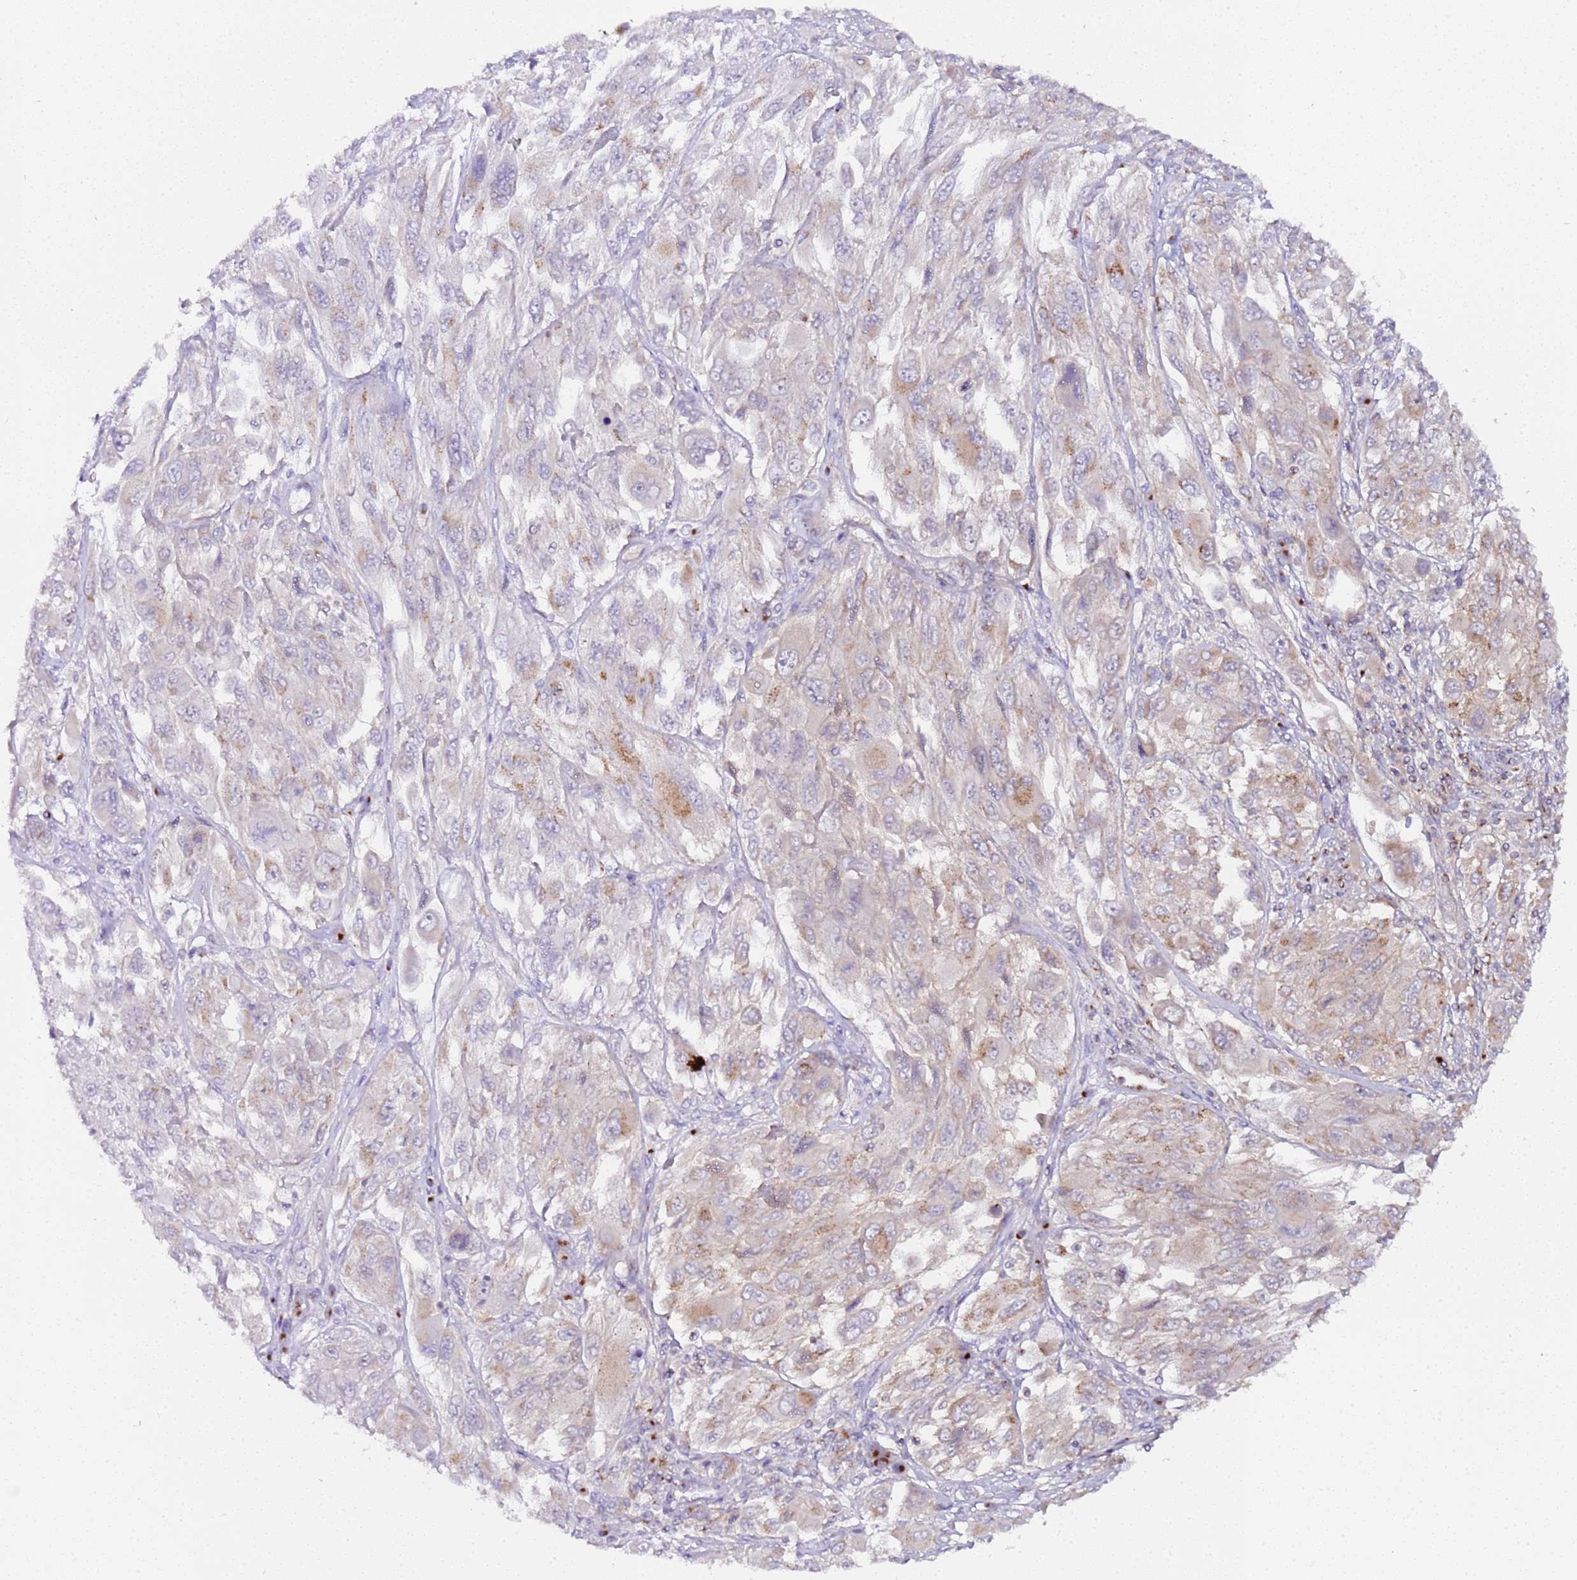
{"staining": {"intensity": "weak", "quantity": "<25%", "location": "cytoplasmic/membranous"}, "tissue": "melanoma", "cell_type": "Tumor cells", "image_type": "cancer", "snomed": [{"axis": "morphology", "description": "Malignant melanoma, NOS"}, {"axis": "topography", "description": "Skin"}], "caption": "DAB immunohistochemical staining of melanoma demonstrates no significant staining in tumor cells.", "gene": "MRPL49", "patient": {"sex": "female", "age": 91}}